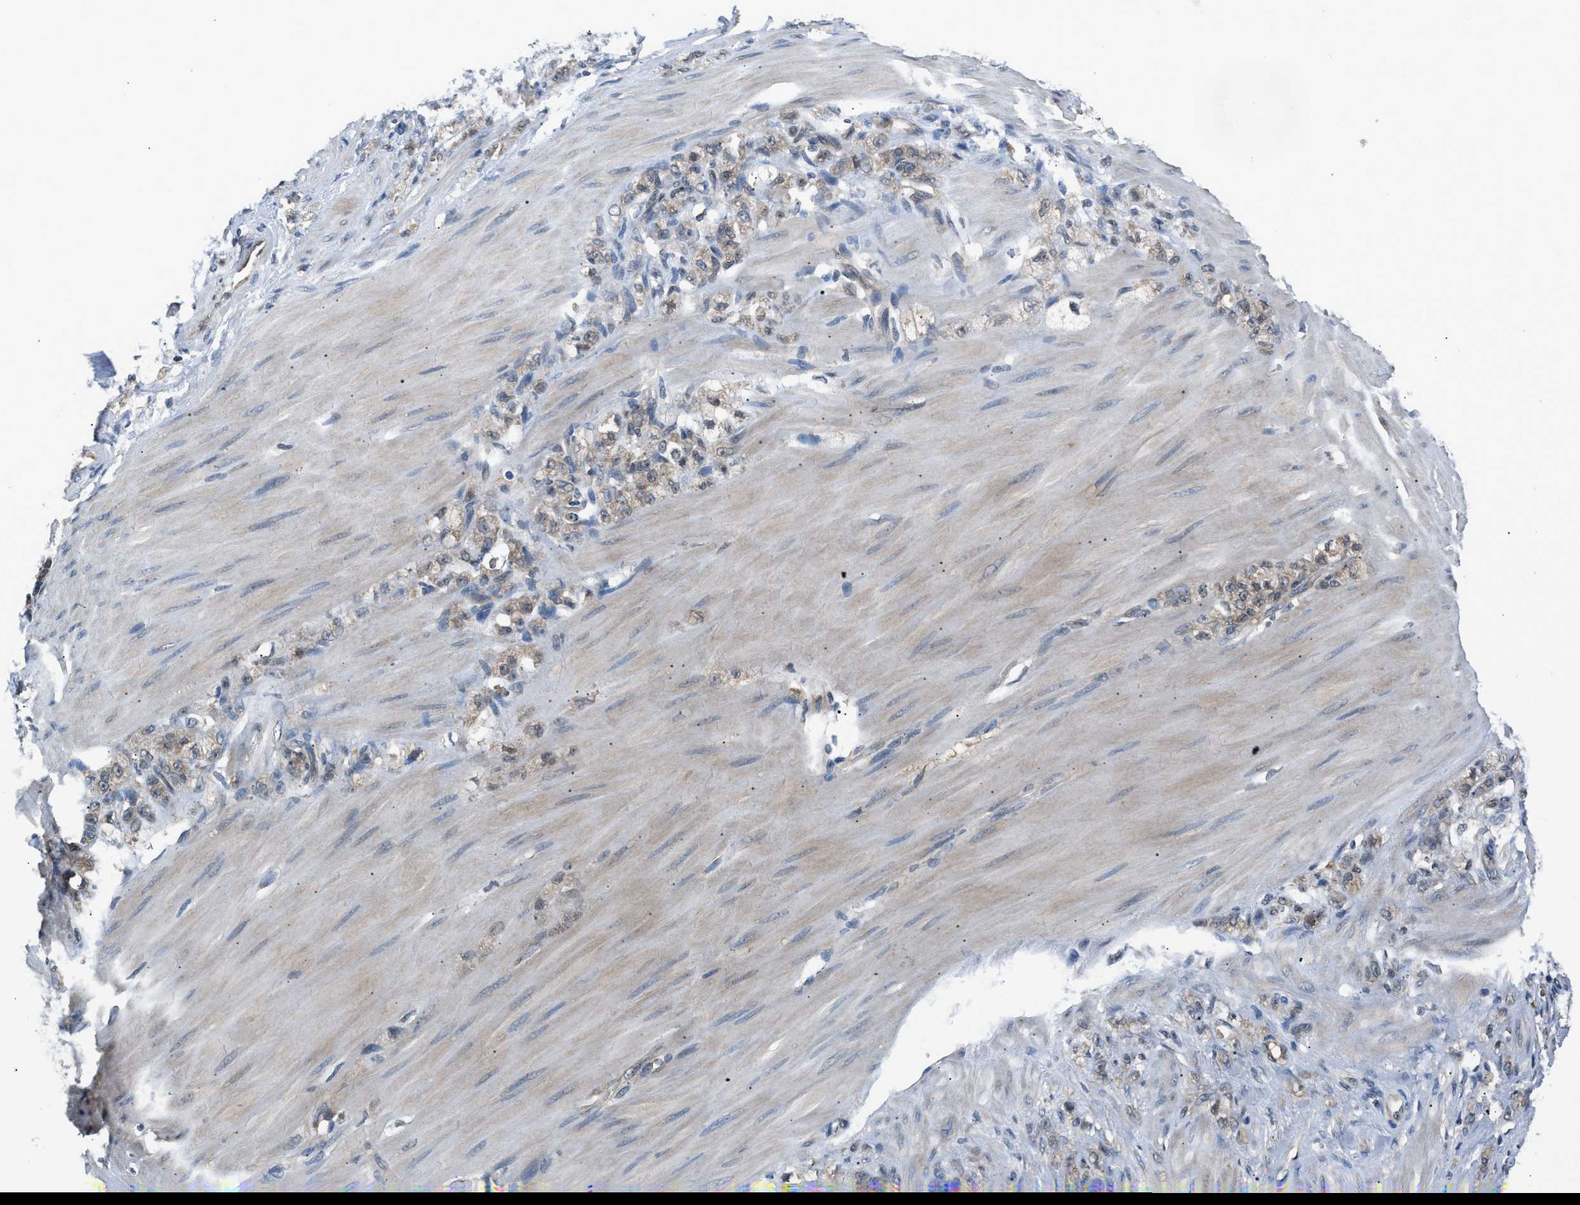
{"staining": {"intensity": "weak", "quantity": "25%-75%", "location": "cytoplasmic/membranous"}, "tissue": "stomach cancer", "cell_type": "Tumor cells", "image_type": "cancer", "snomed": [{"axis": "morphology", "description": "Adenocarcinoma, NOS"}, {"axis": "topography", "description": "Stomach"}], "caption": "The immunohistochemical stain highlights weak cytoplasmic/membranous positivity in tumor cells of adenocarcinoma (stomach) tissue. The protein of interest is shown in brown color, while the nuclei are stained blue.", "gene": "TP53I3", "patient": {"sex": "male", "age": 82}}